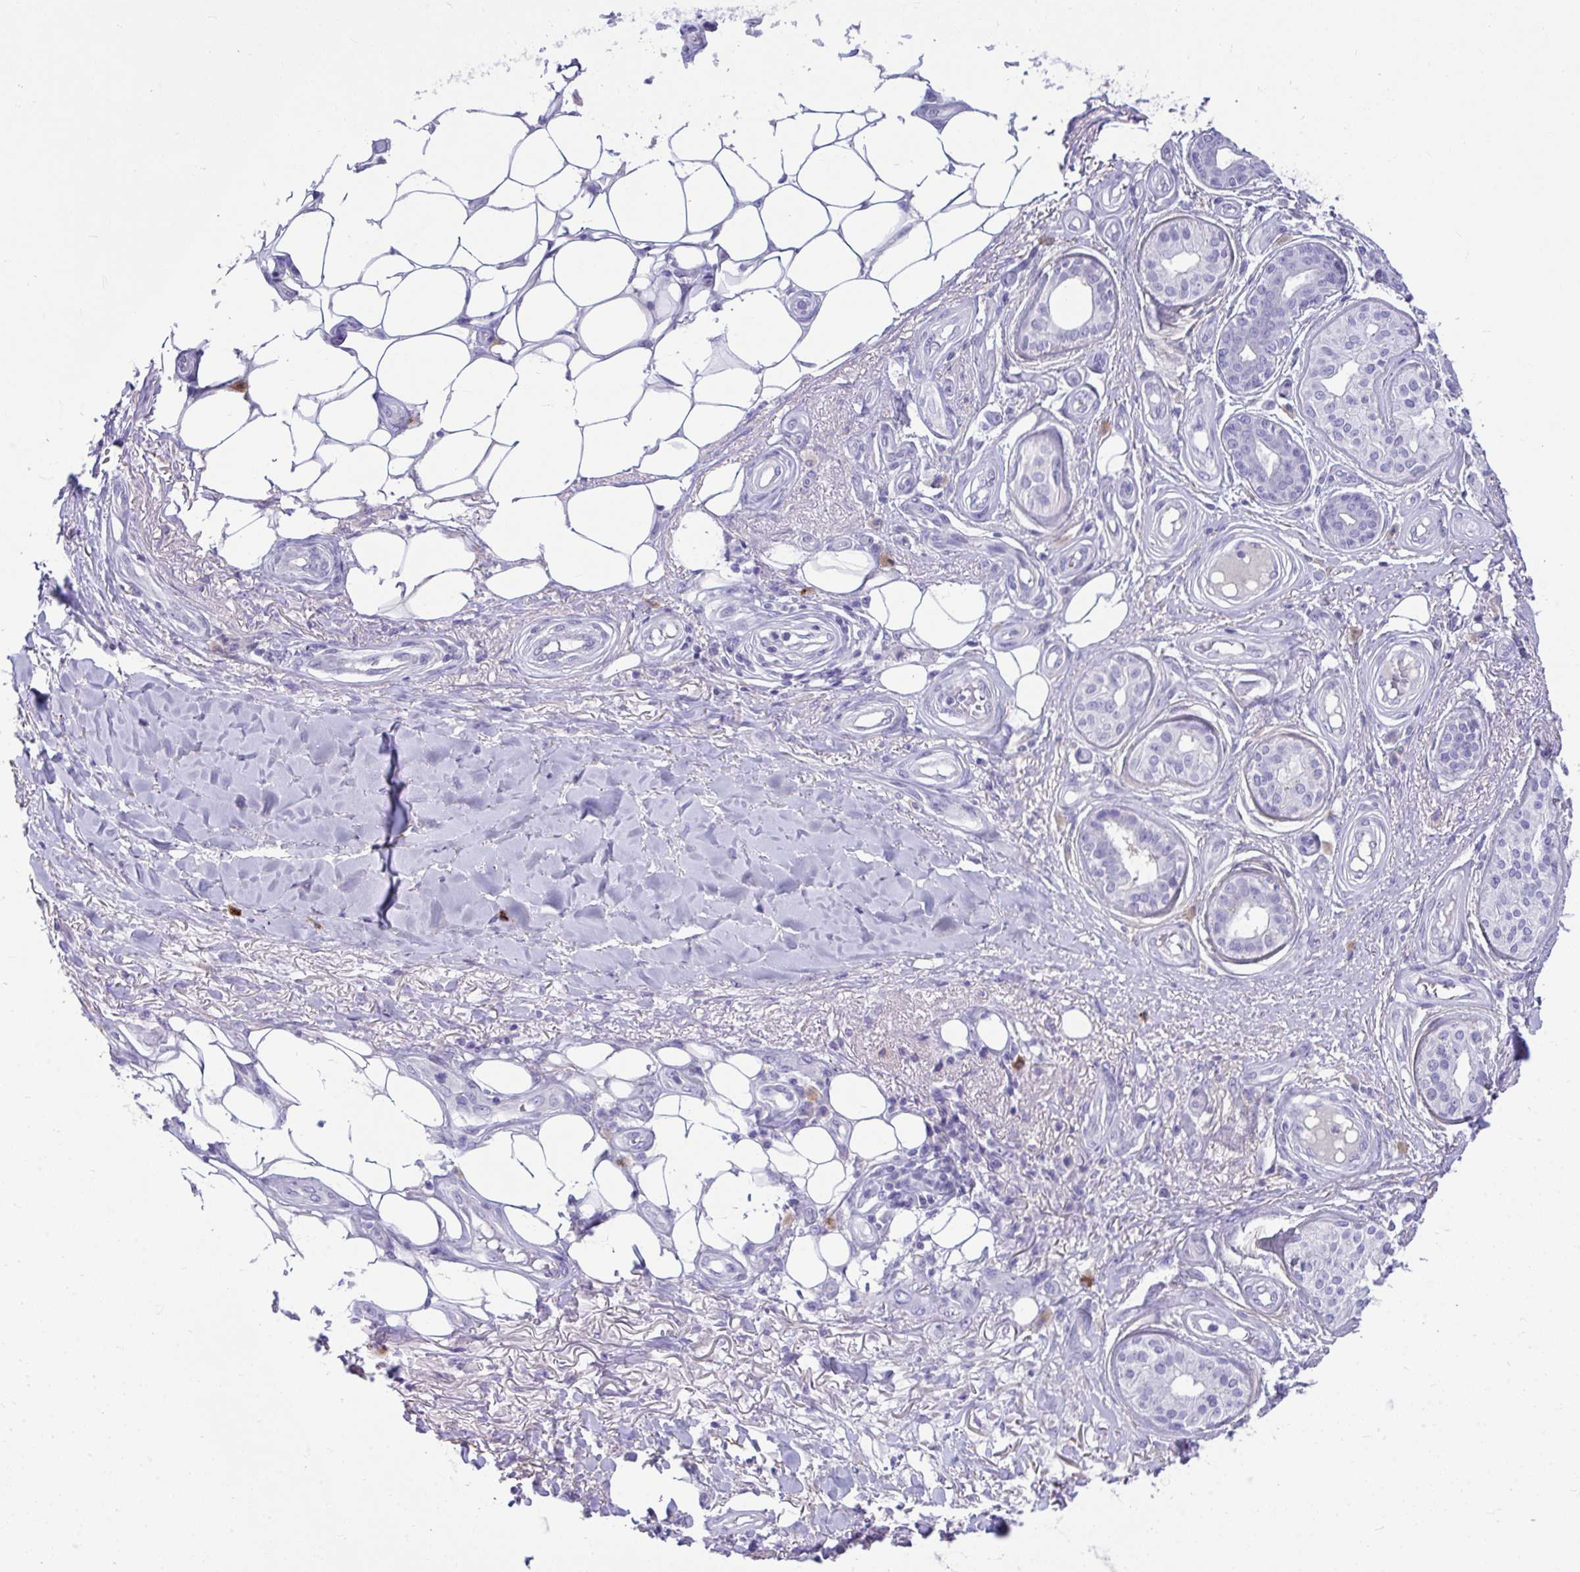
{"staining": {"intensity": "negative", "quantity": "none", "location": "none"}, "tissue": "skin cancer", "cell_type": "Tumor cells", "image_type": "cancer", "snomed": [{"axis": "morphology", "description": "Squamous cell carcinoma, NOS"}, {"axis": "topography", "description": "Skin"}], "caption": "Immunohistochemical staining of skin cancer (squamous cell carcinoma) exhibits no significant expression in tumor cells. (IHC, brightfield microscopy, high magnification).", "gene": "PIGZ", "patient": {"sex": "male", "age": 70}}